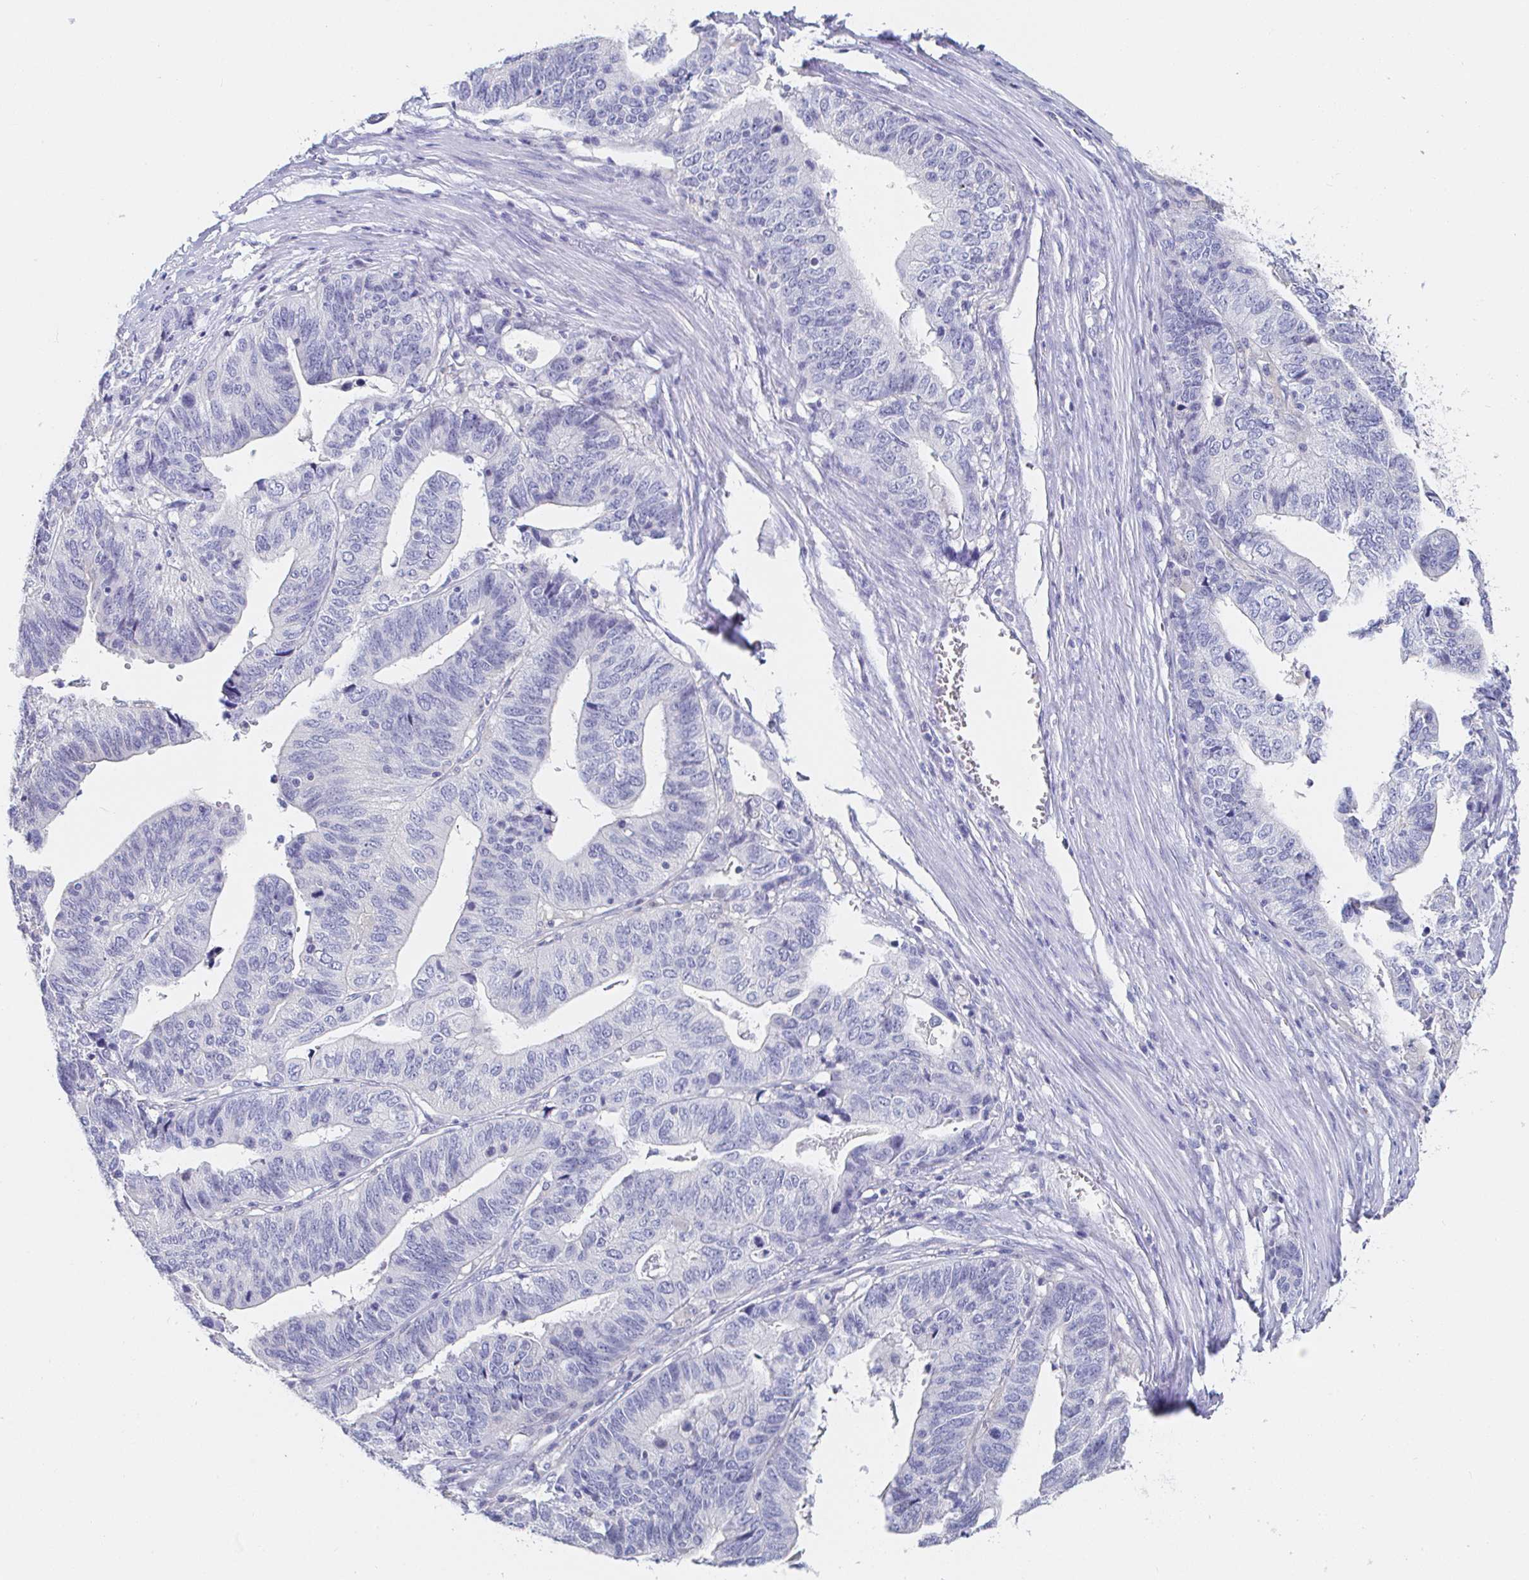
{"staining": {"intensity": "negative", "quantity": "none", "location": "none"}, "tissue": "stomach cancer", "cell_type": "Tumor cells", "image_type": "cancer", "snomed": [{"axis": "morphology", "description": "Adenocarcinoma, NOS"}, {"axis": "topography", "description": "Stomach, upper"}], "caption": "Adenocarcinoma (stomach) was stained to show a protein in brown. There is no significant positivity in tumor cells.", "gene": "PDE6B", "patient": {"sex": "female", "age": 67}}